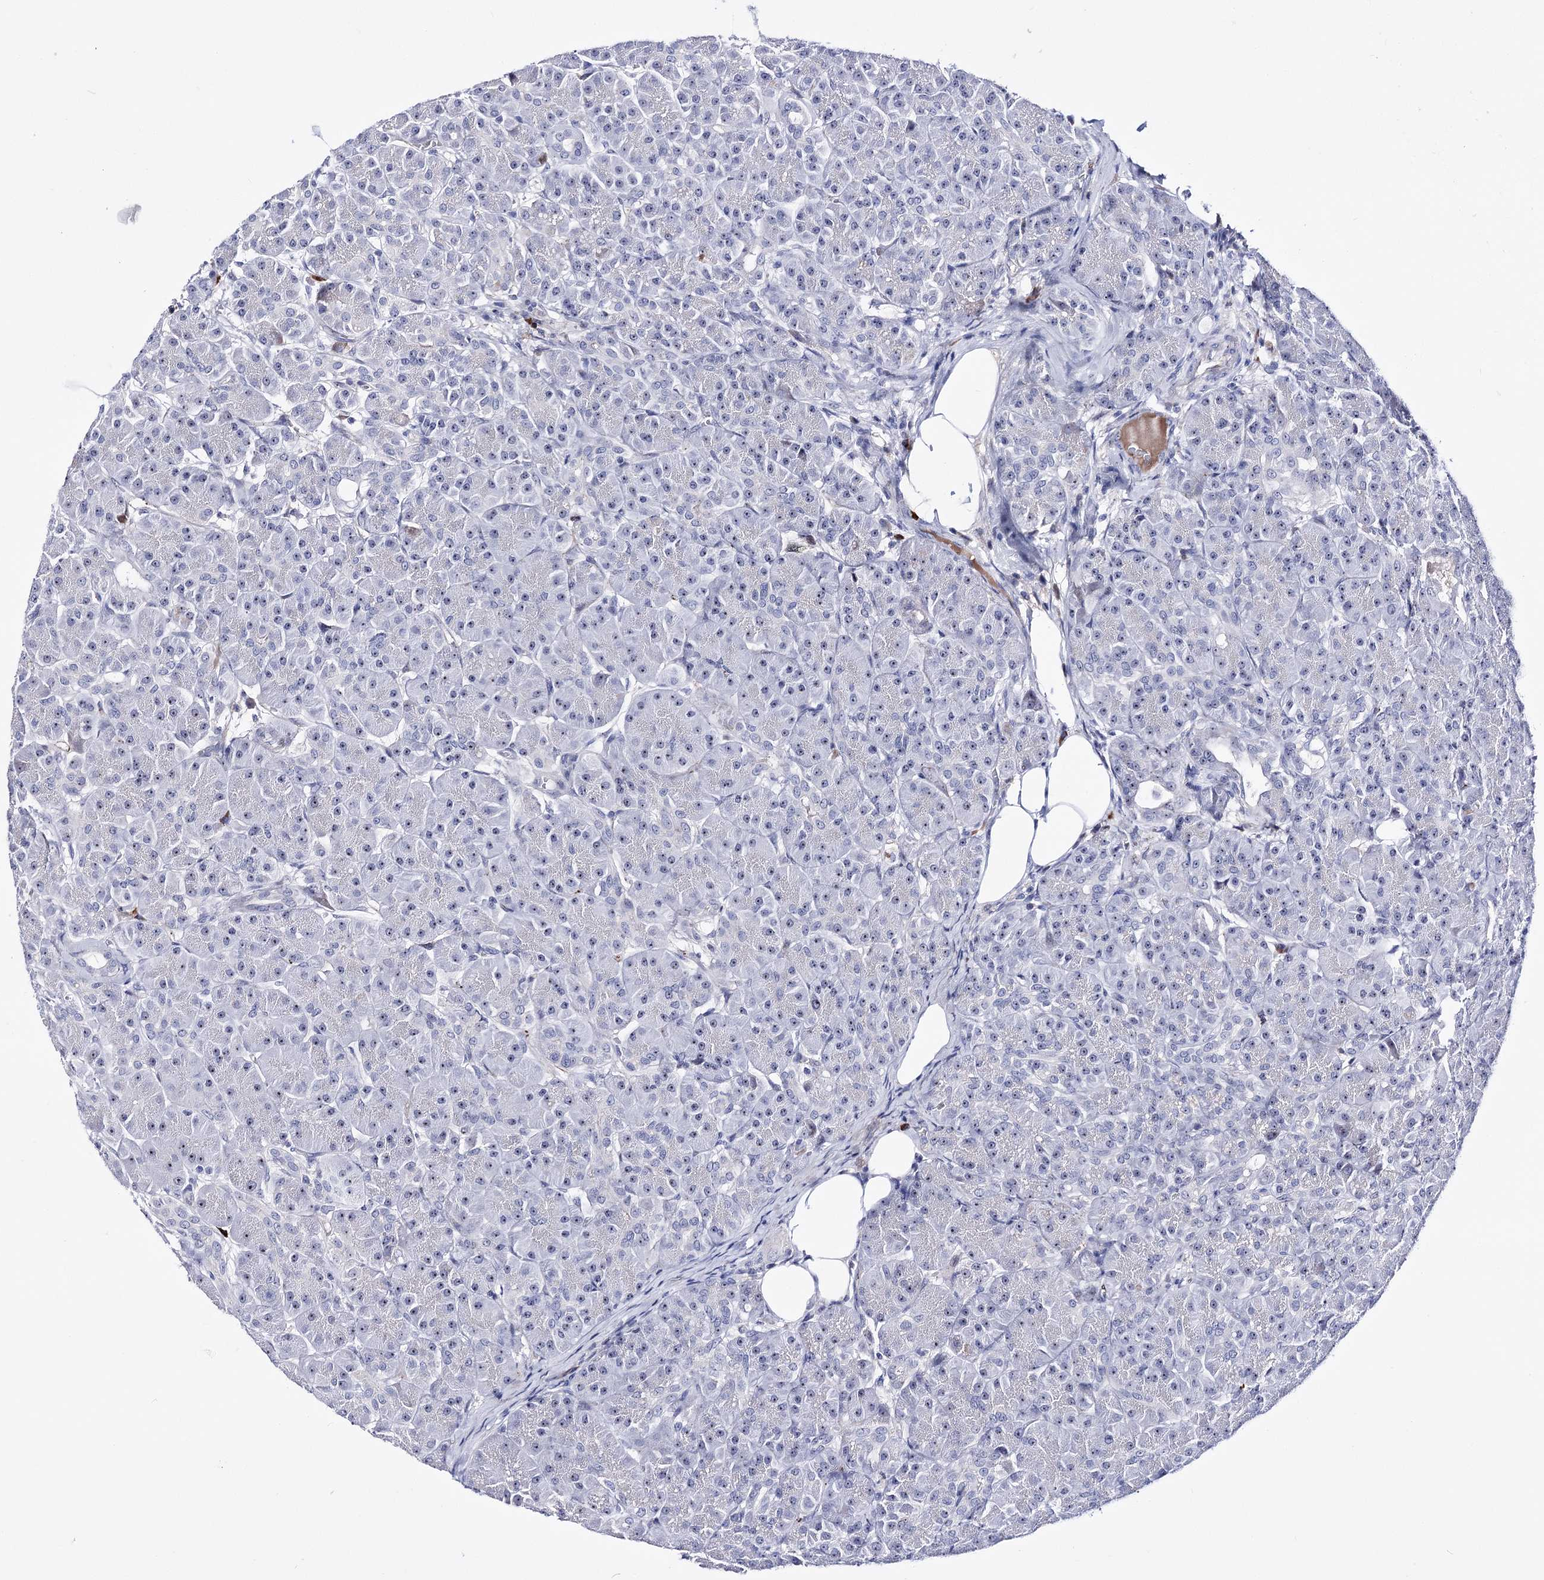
{"staining": {"intensity": "moderate", "quantity": "<25%", "location": "nuclear"}, "tissue": "pancreas", "cell_type": "Exocrine glandular cells", "image_type": "normal", "snomed": [{"axis": "morphology", "description": "Normal tissue, NOS"}, {"axis": "topography", "description": "Pancreas"}], "caption": "Protein expression analysis of benign pancreas demonstrates moderate nuclear expression in about <25% of exocrine glandular cells.", "gene": "PCGF5", "patient": {"sex": "male", "age": 63}}